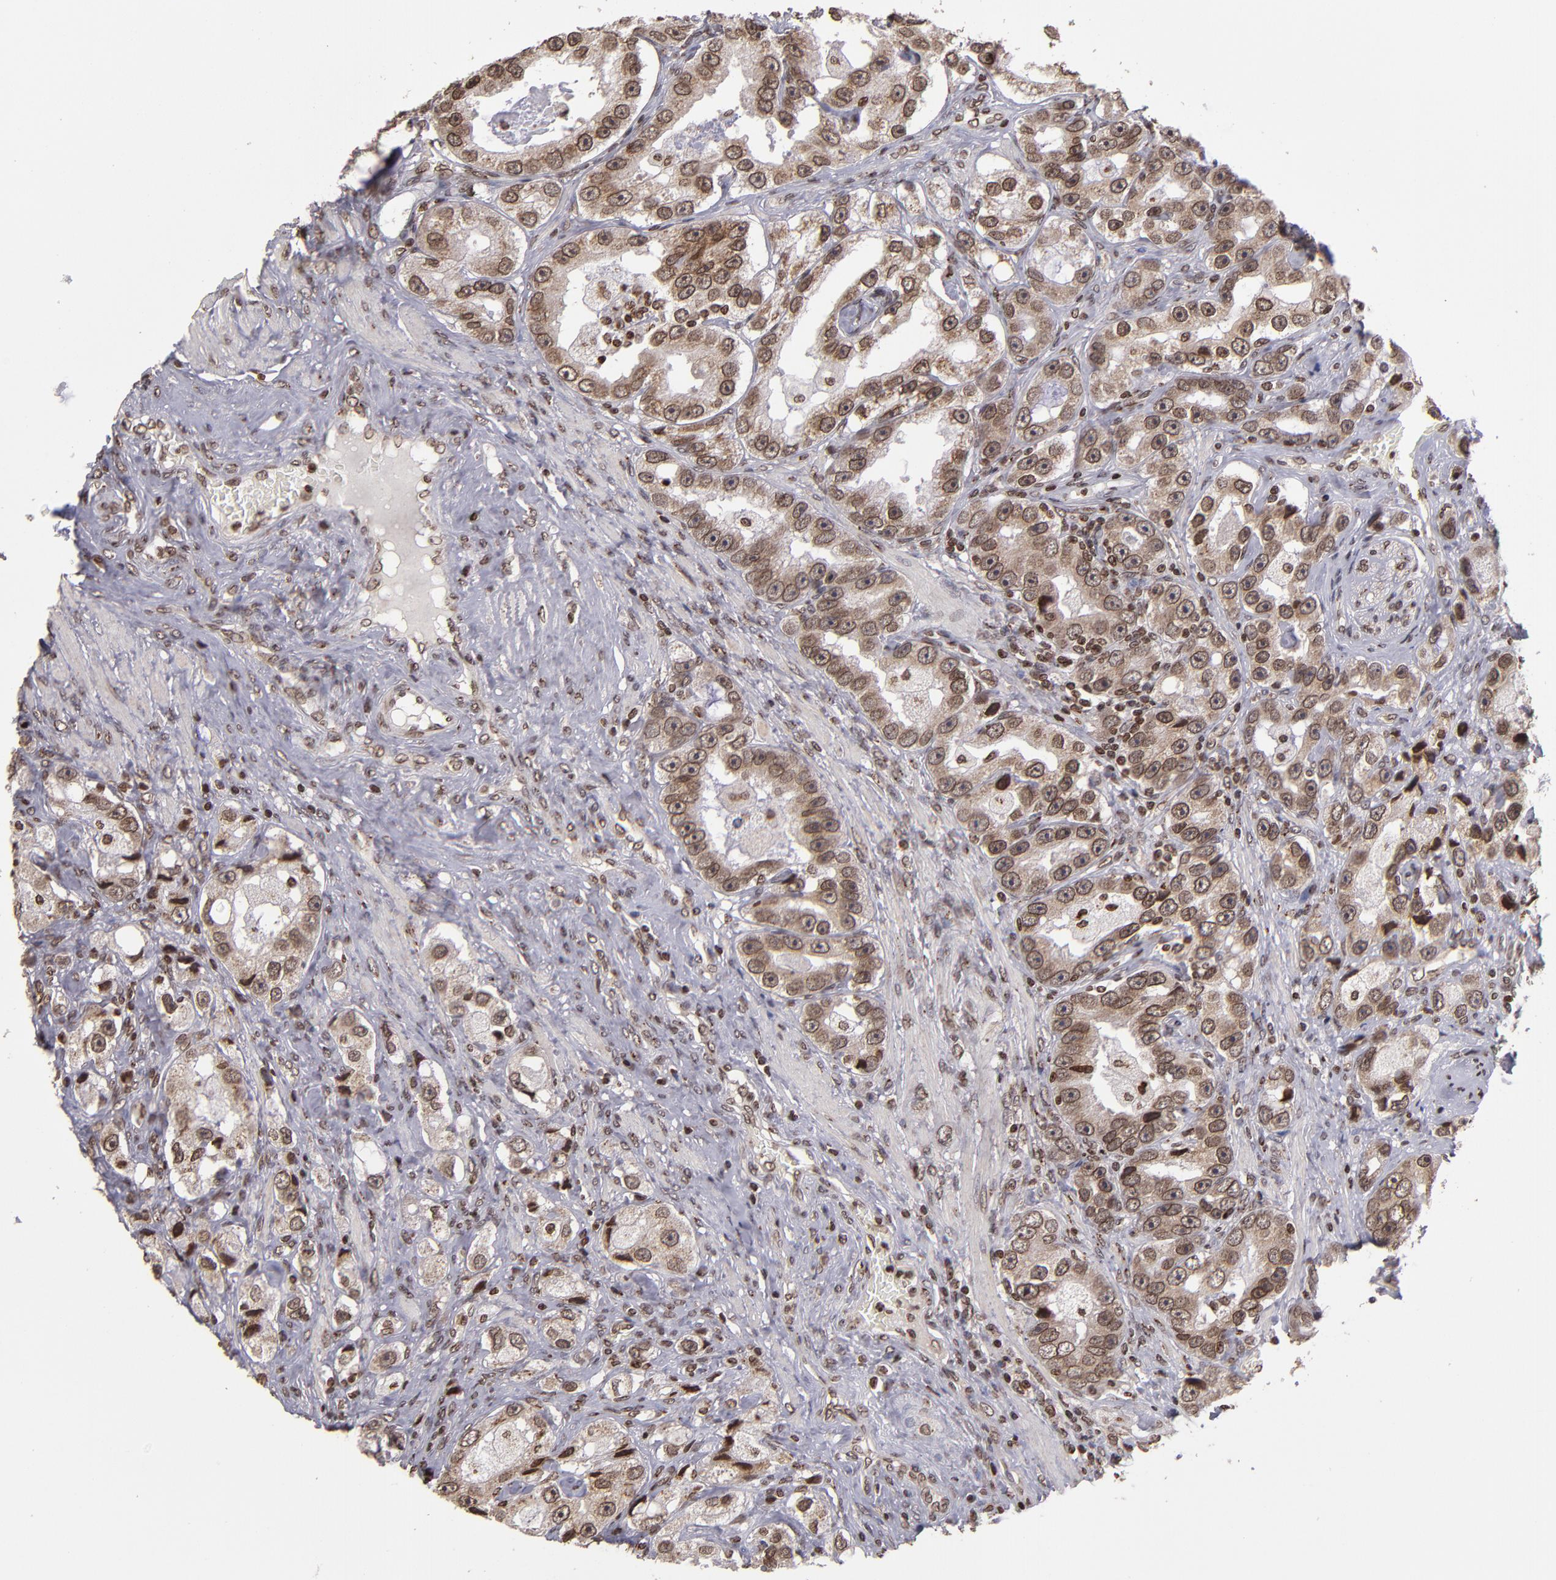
{"staining": {"intensity": "moderate", "quantity": ">75%", "location": "cytoplasmic/membranous,nuclear"}, "tissue": "prostate cancer", "cell_type": "Tumor cells", "image_type": "cancer", "snomed": [{"axis": "morphology", "description": "Adenocarcinoma, High grade"}, {"axis": "topography", "description": "Prostate"}], "caption": "IHC image of neoplastic tissue: human adenocarcinoma (high-grade) (prostate) stained using immunohistochemistry (IHC) reveals medium levels of moderate protein expression localized specifically in the cytoplasmic/membranous and nuclear of tumor cells, appearing as a cytoplasmic/membranous and nuclear brown color.", "gene": "CSDC2", "patient": {"sex": "male", "age": 63}}